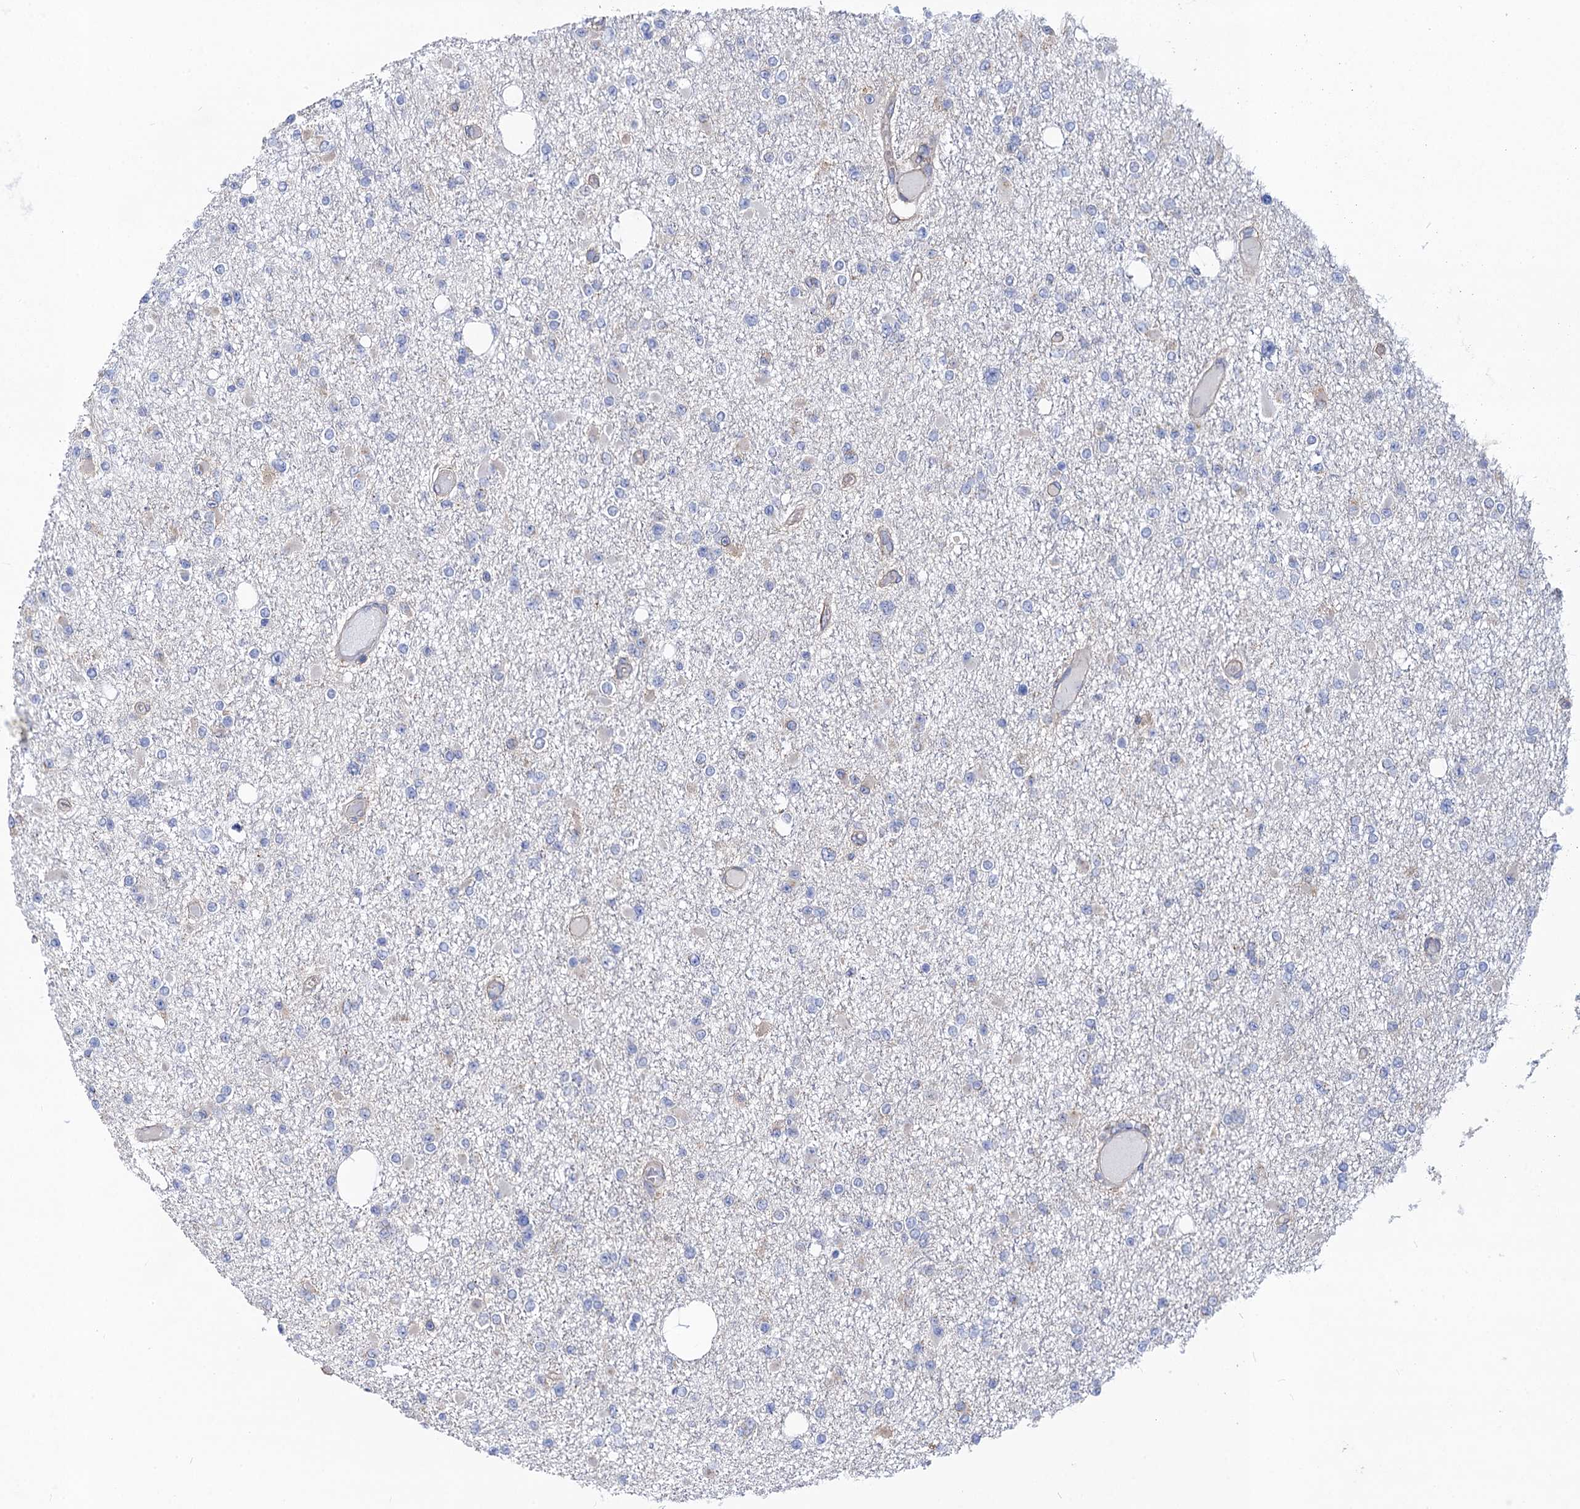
{"staining": {"intensity": "negative", "quantity": "none", "location": "none"}, "tissue": "glioma", "cell_type": "Tumor cells", "image_type": "cancer", "snomed": [{"axis": "morphology", "description": "Glioma, malignant, Low grade"}, {"axis": "topography", "description": "Brain"}], "caption": "Immunohistochemistry image of neoplastic tissue: human malignant glioma (low-grade) stained with DAB shows no significant protein expression in tumor cells.", "gene": "DYDC1", "patient": {"sex": "female", "age": 22}}